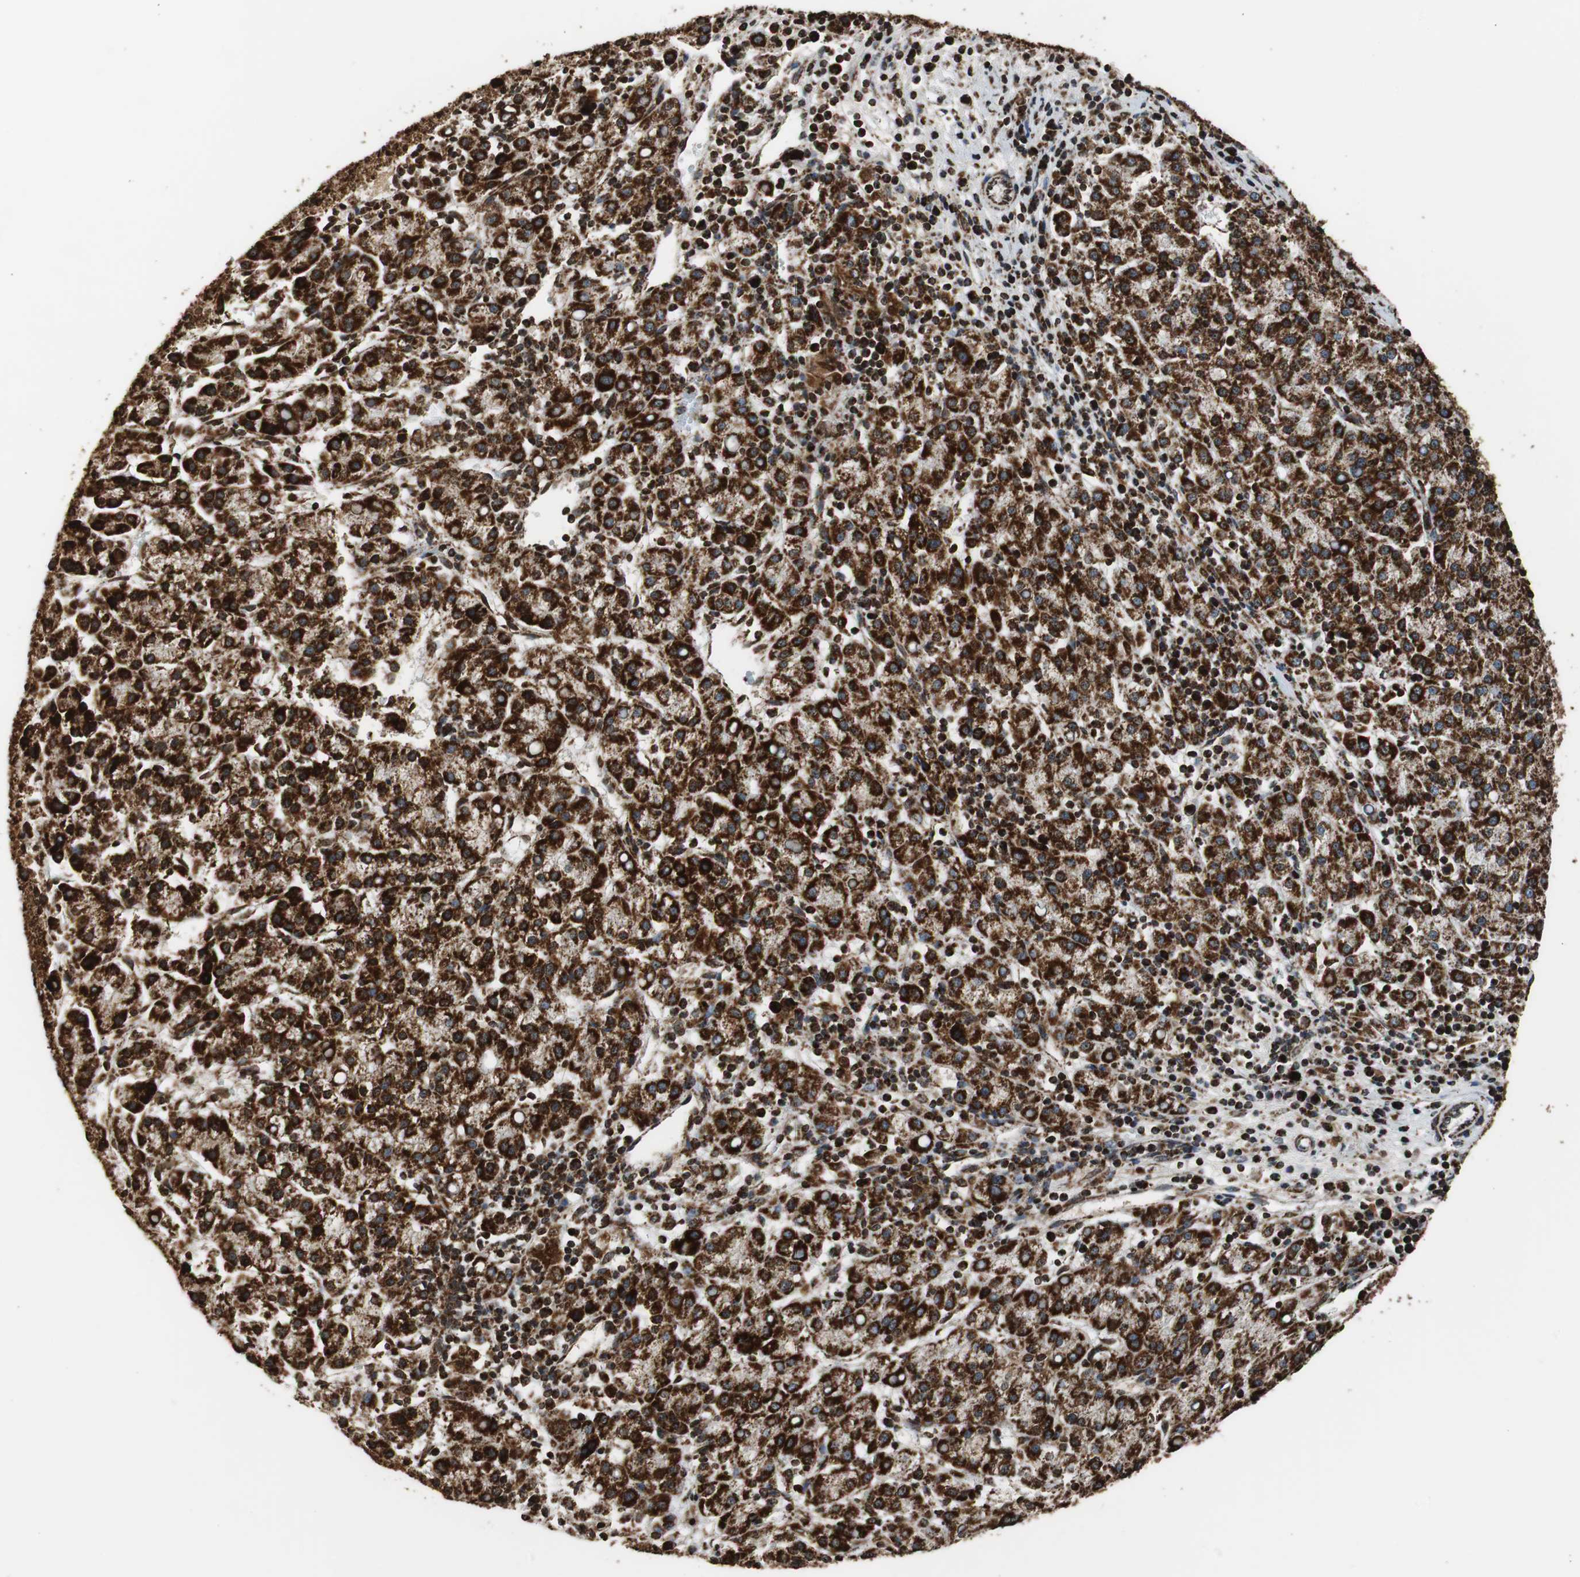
{"staining": {"intensity": "strong", "quantity": ">75%", "location": "cytoplasmic/membranous"}, "tissue": "liver cancer", "cell_type": "Tumor cells", "image_type": "cancer", "snomed": [{"axis": "morphology", "description": "Carcinoma, Hepatocellular, NOS"}, {"axis": "topography", "description": "Liver"}], "caption": "IHC micrograph of neoplastic tissue: liver hepatocellular carcinoma stained using IHC shows high levels of strong protein expression localized specifically in the cytoplasmic/membranous of tumor cells, appearing as a cytoplasmic/membranous brown color.", "gene": "HSPA9", "patient": {"sex": "female", "age": 58}}